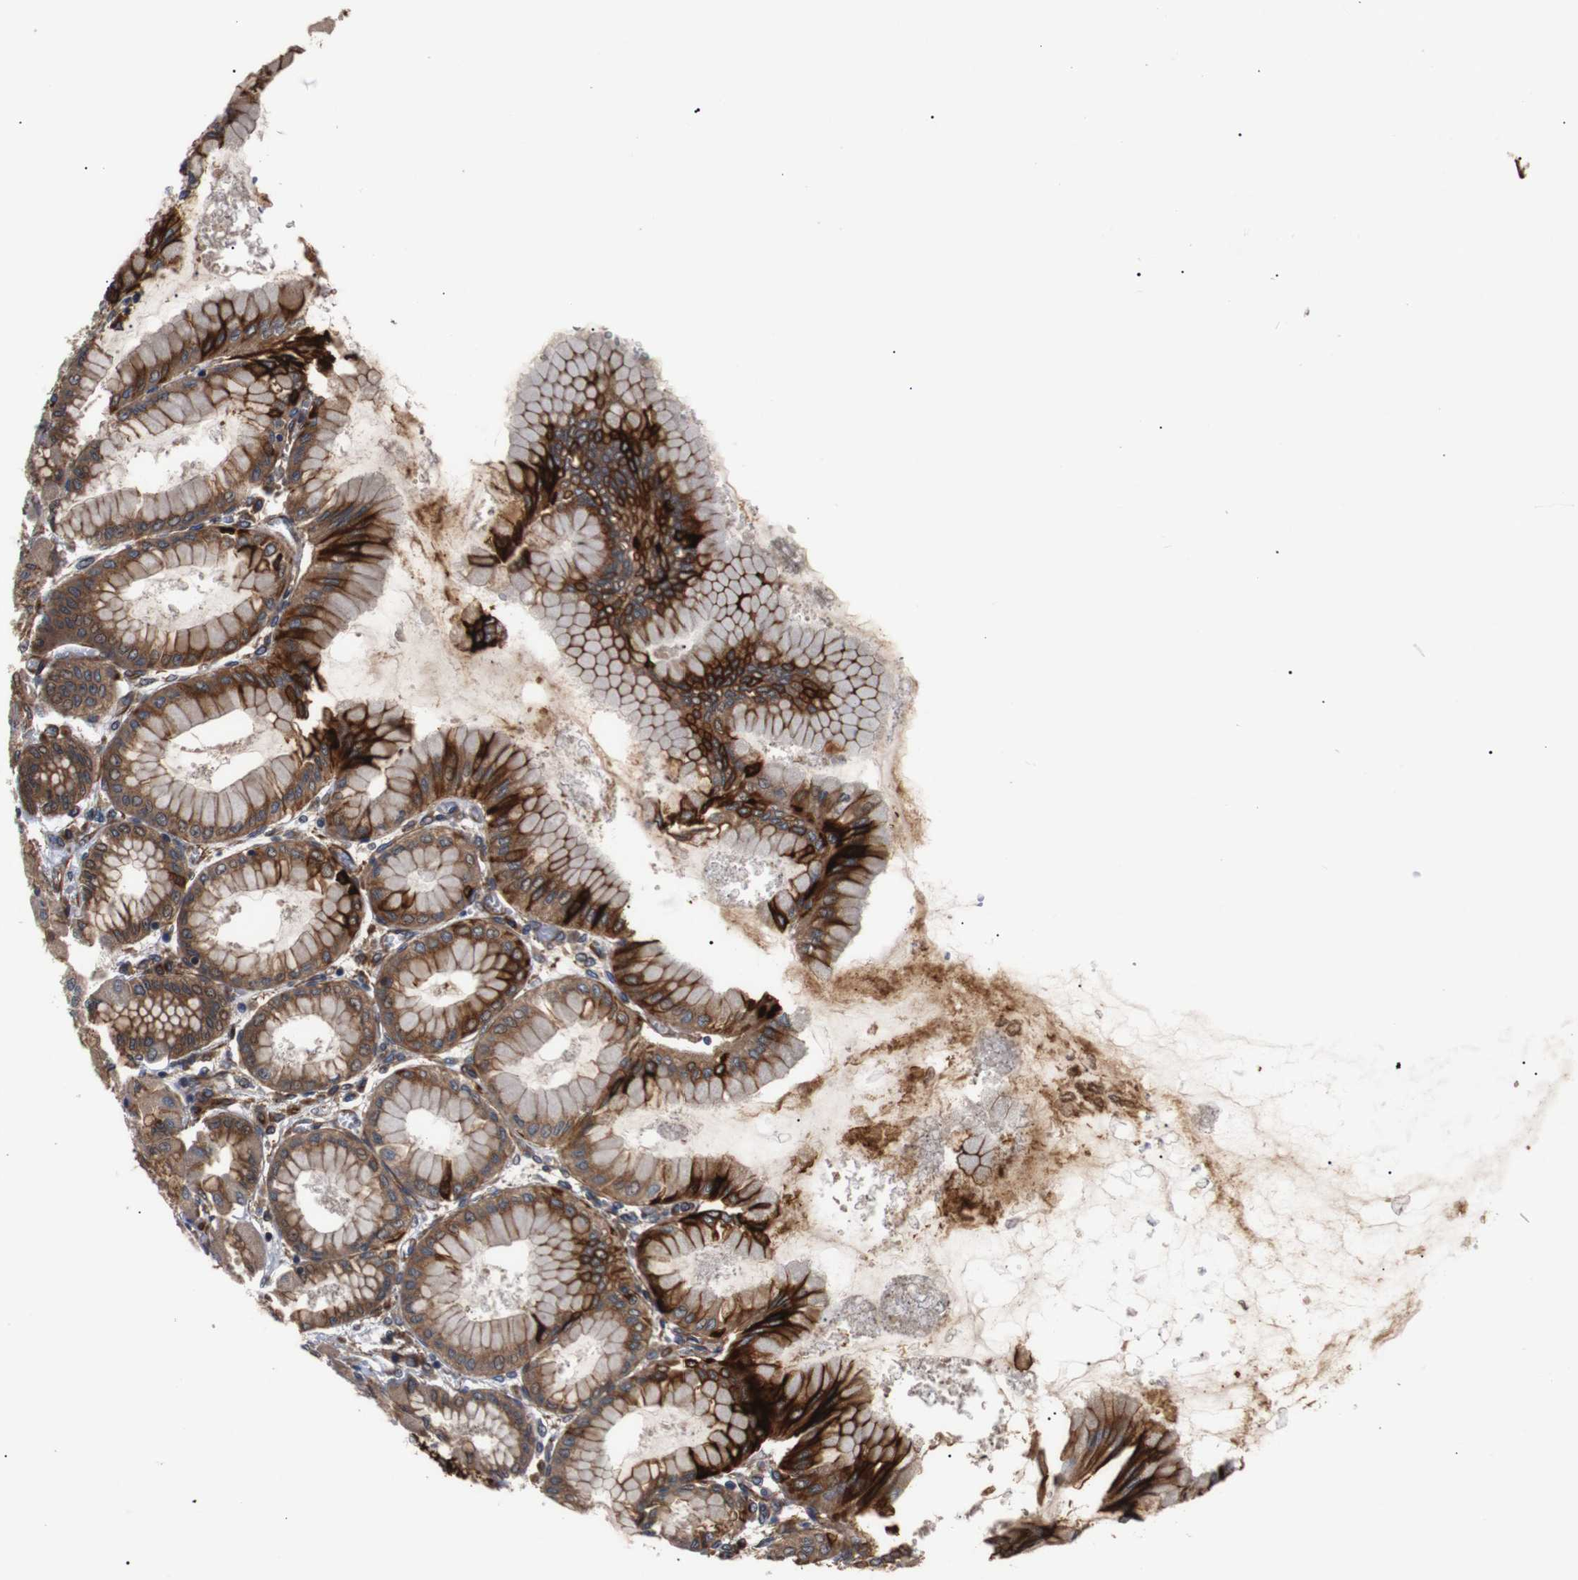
{"staining": {"intensity": "strong", "quantity": ">75%", "location": "cytoplasmic/membranous"}, "tissue": "stomach", "cell_type": "Glandular cells", "image_type": "normal", "snomed": [{"axis": "morphology", "description": "Normal tissue, NOS"}, {"axis": "topography", "description": "Stomach, upper"}], "caption": "Protein expression analysis of benign stomach shows strong cytoplasmic/membranous staining in about >75% of glandular cells. The staining was performed using DAB (3,3'-diaminobenzidine), with brown indicating positive protein expression. Nuclei are stained blue with hematoxylin.", "gene": "PAWR", "patient": {"sex": "female", "age": 56}}